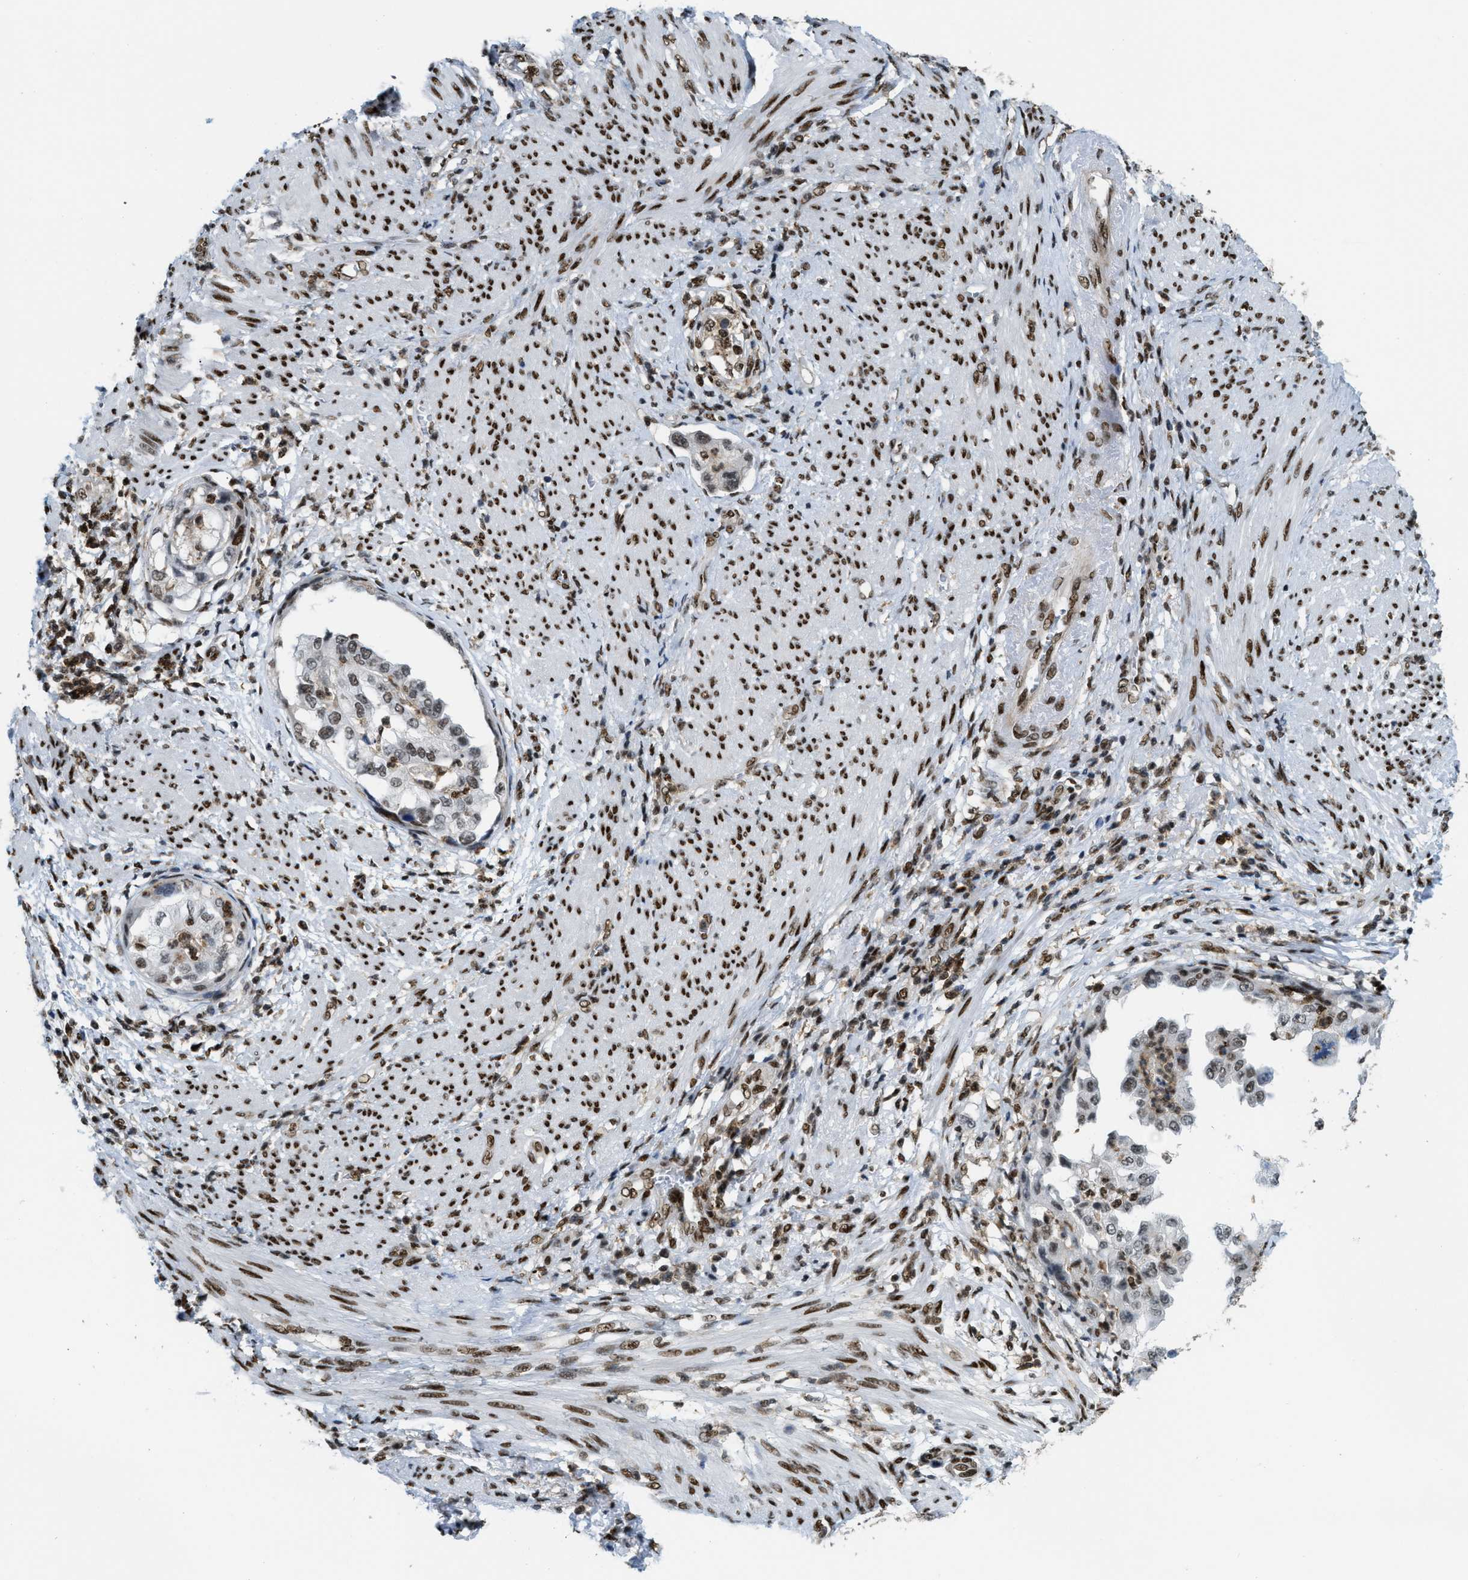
{"staining": {"intensity": "weak", "quantity": "<25%", "location": "nuclear"}, "tissue": "endometrial cancer", "cell_type": "Tumor cells", "image_type": "cancer", "snomed": [{"axis": "morphology", "description": "Adenocarcinoma, NOS"}, {"axis": "topography", "description": "Endometrium"}], "caption": "This is an immunohistochemistry micrograph of endometrial adenocarcinoma. There is no staining in tumor cells.", "gene": "NUMA1", "patient": {"sex": "female", "age": 85}}